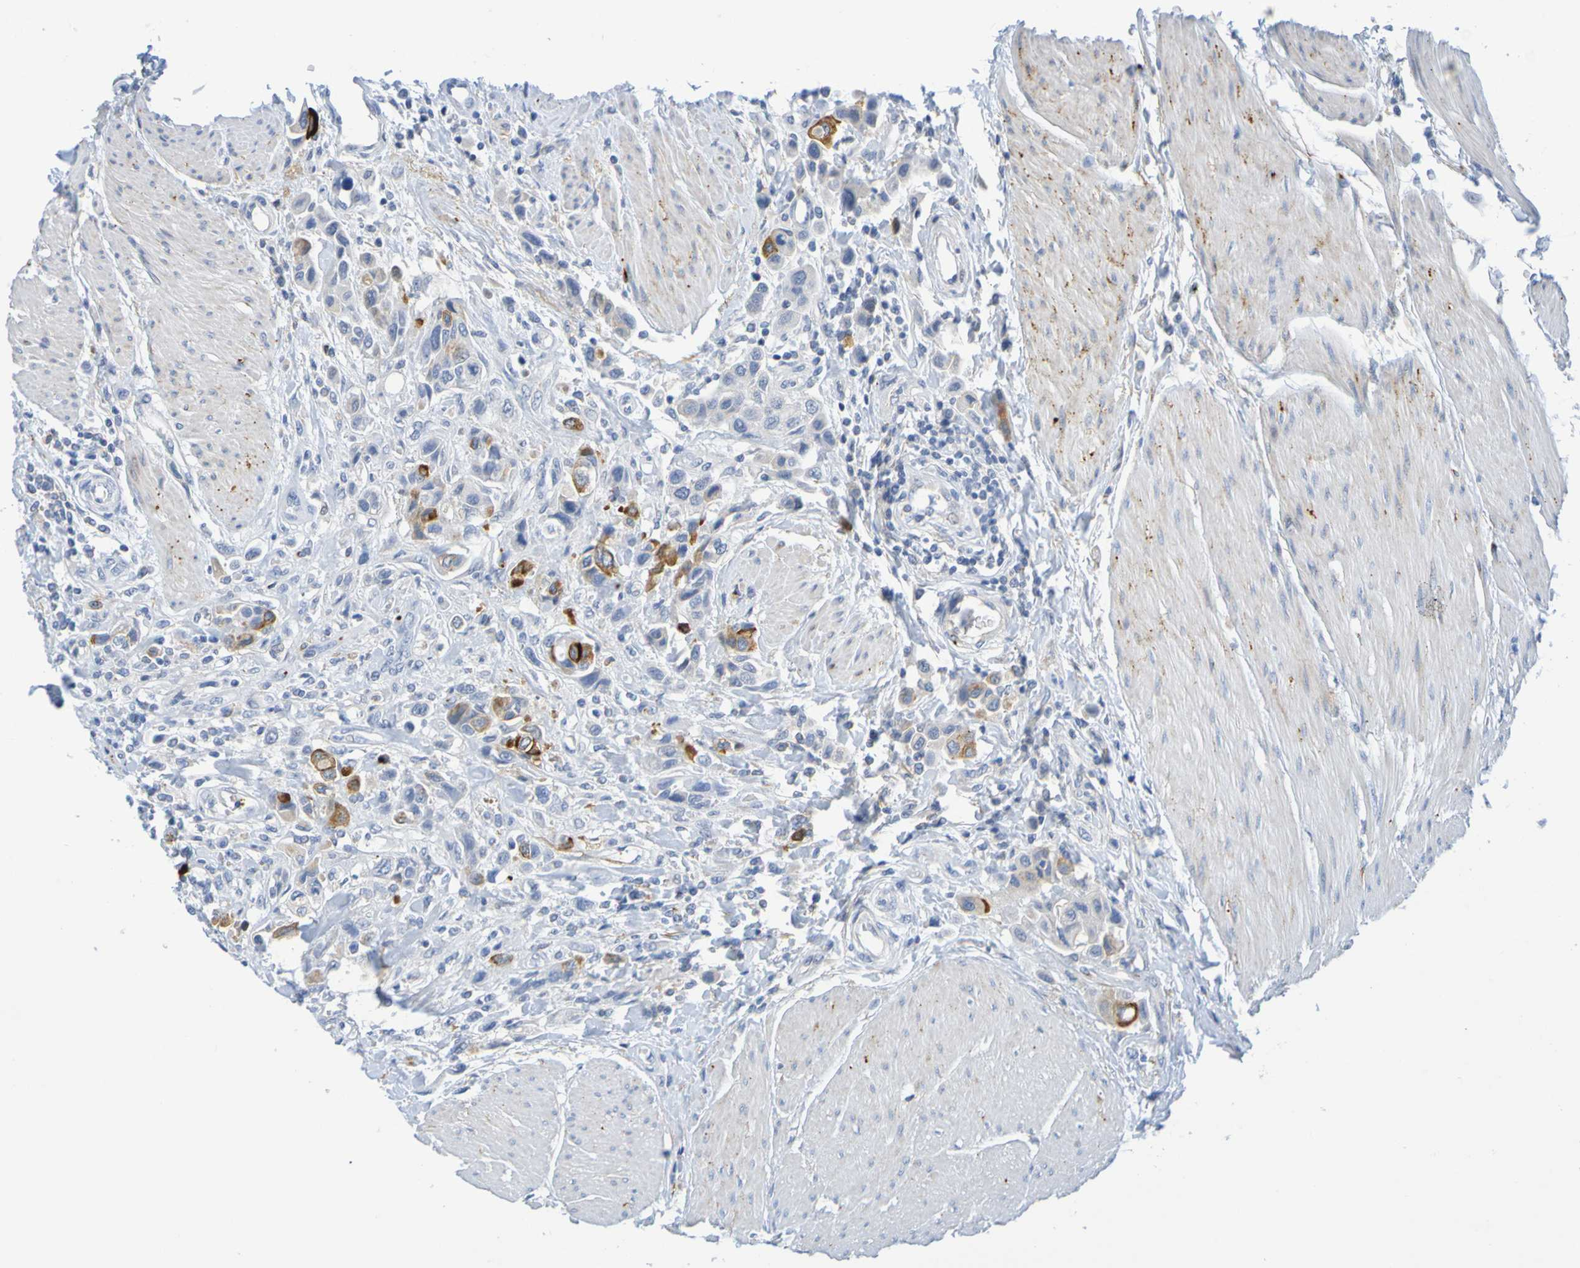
{"staining": {"intensity": "moderate", "quantity": "<25%", "location": "cytoplasmic/membranous"}, "tissue": "urothelial cancer", "cell_type": "Tumor cells", "image_type": "cancer", "snomed": [{"axis": "morphology", "description": "Urothelial carcinoma, High grade"}, {"axis": "topography", "description": "Urinary bladder"}], "caption": "Urothelial cancer tissue displays moderate cytoplasmic/membranous positivity in approximately <25% of tumor cells, visualized by immunohistochemistry.", "gene": "IL10", "patient": {"sex": "male", "age": 50}}